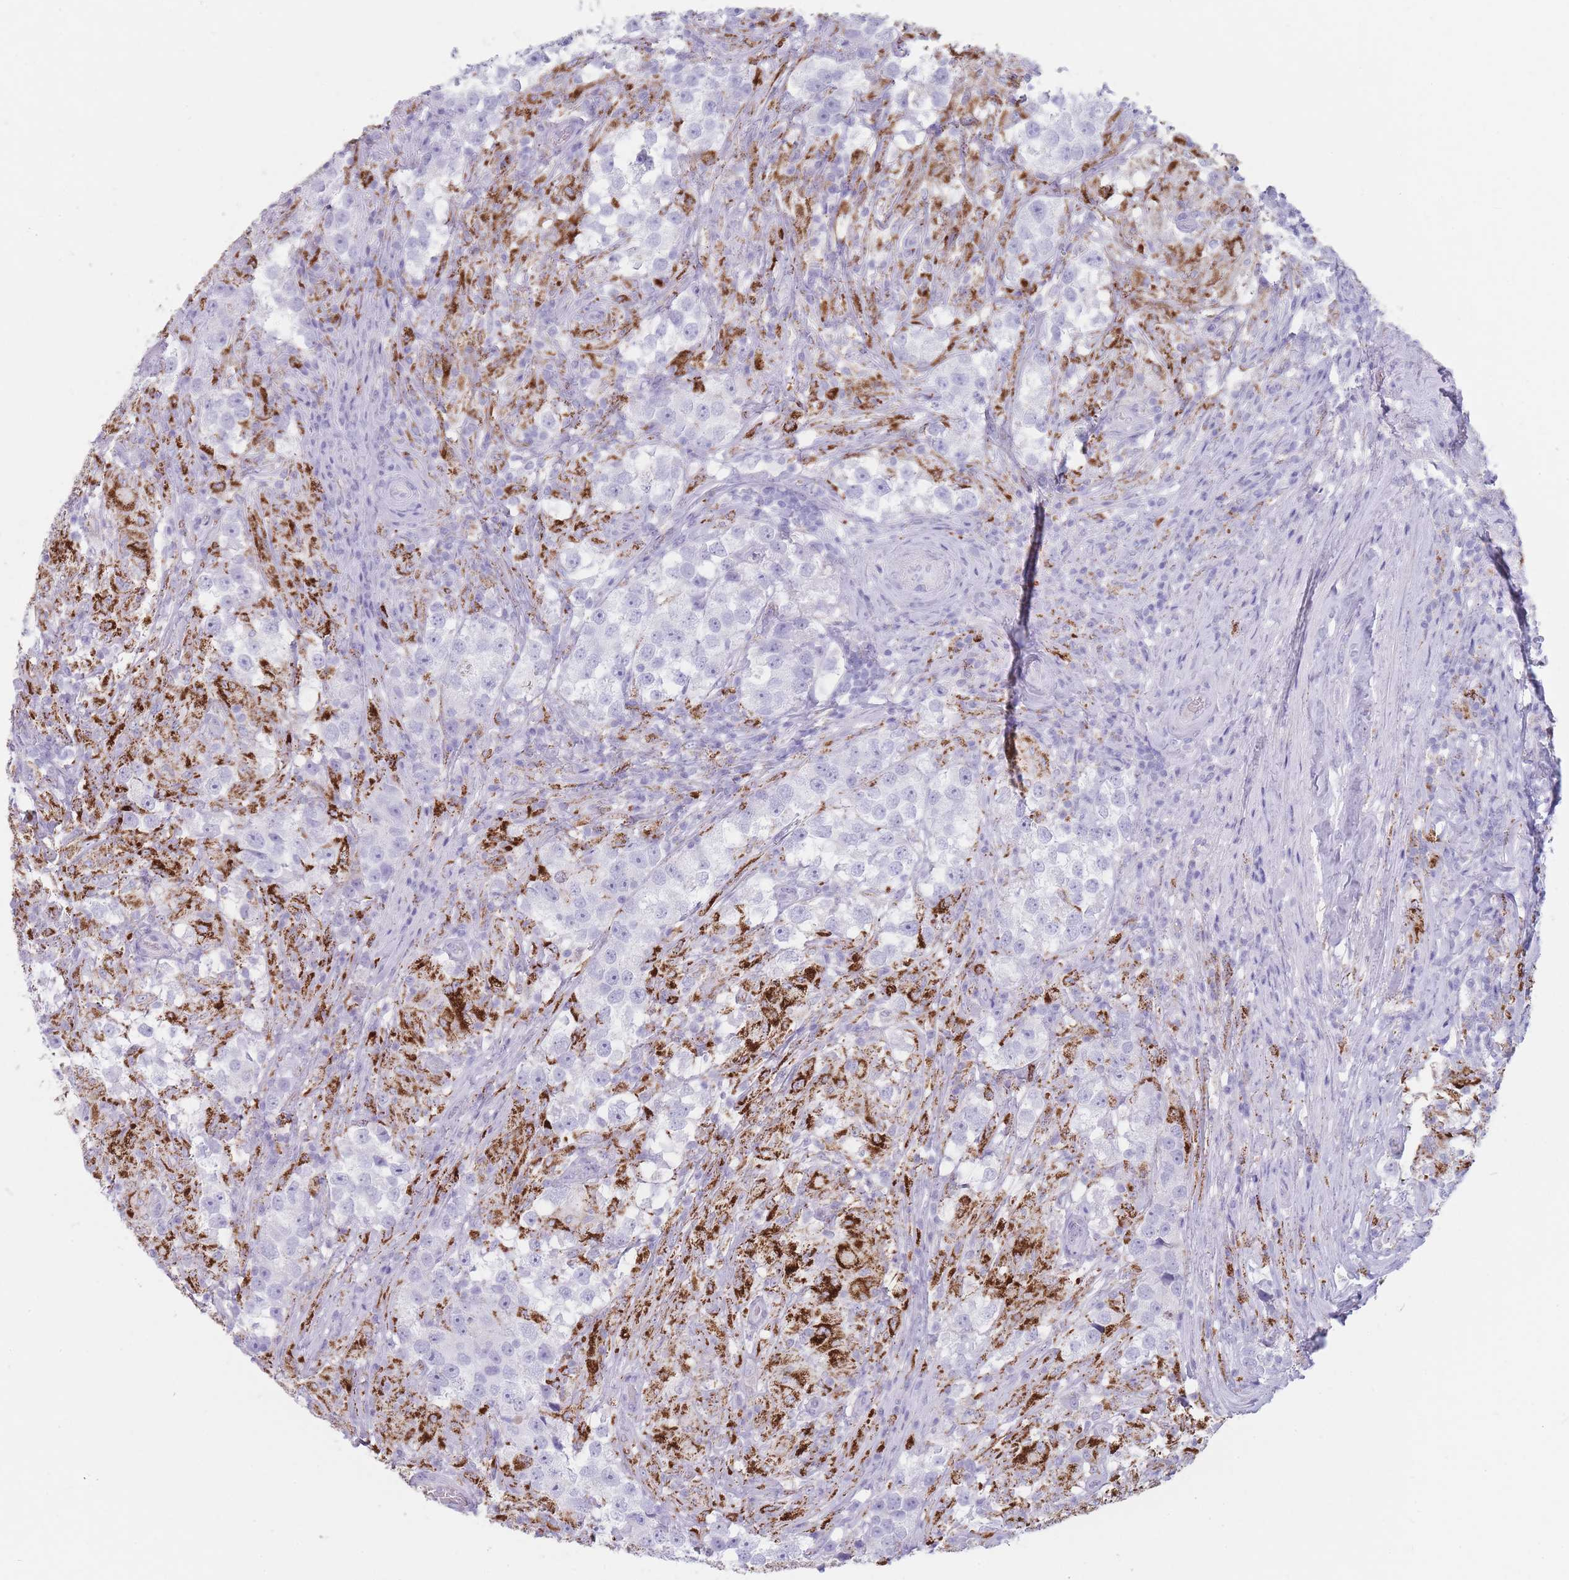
{"staining": {"intensity": "negative", "quantity": "none", "location": "none"}, "tissue": "testis cancer", "cell_type": "Tumor cells", "image_type": "cancer", "snomed": [{"axis": "morphology", "description": "Seminoma, NOS"}, {"axis": "topography", "description": "Testis"}], "caption": "Seminoma (testis) stained for a protein using IHC shows no expression tumor cells.", "gene": "GPR12", "patient": {"sex": "male", "age": 46}}